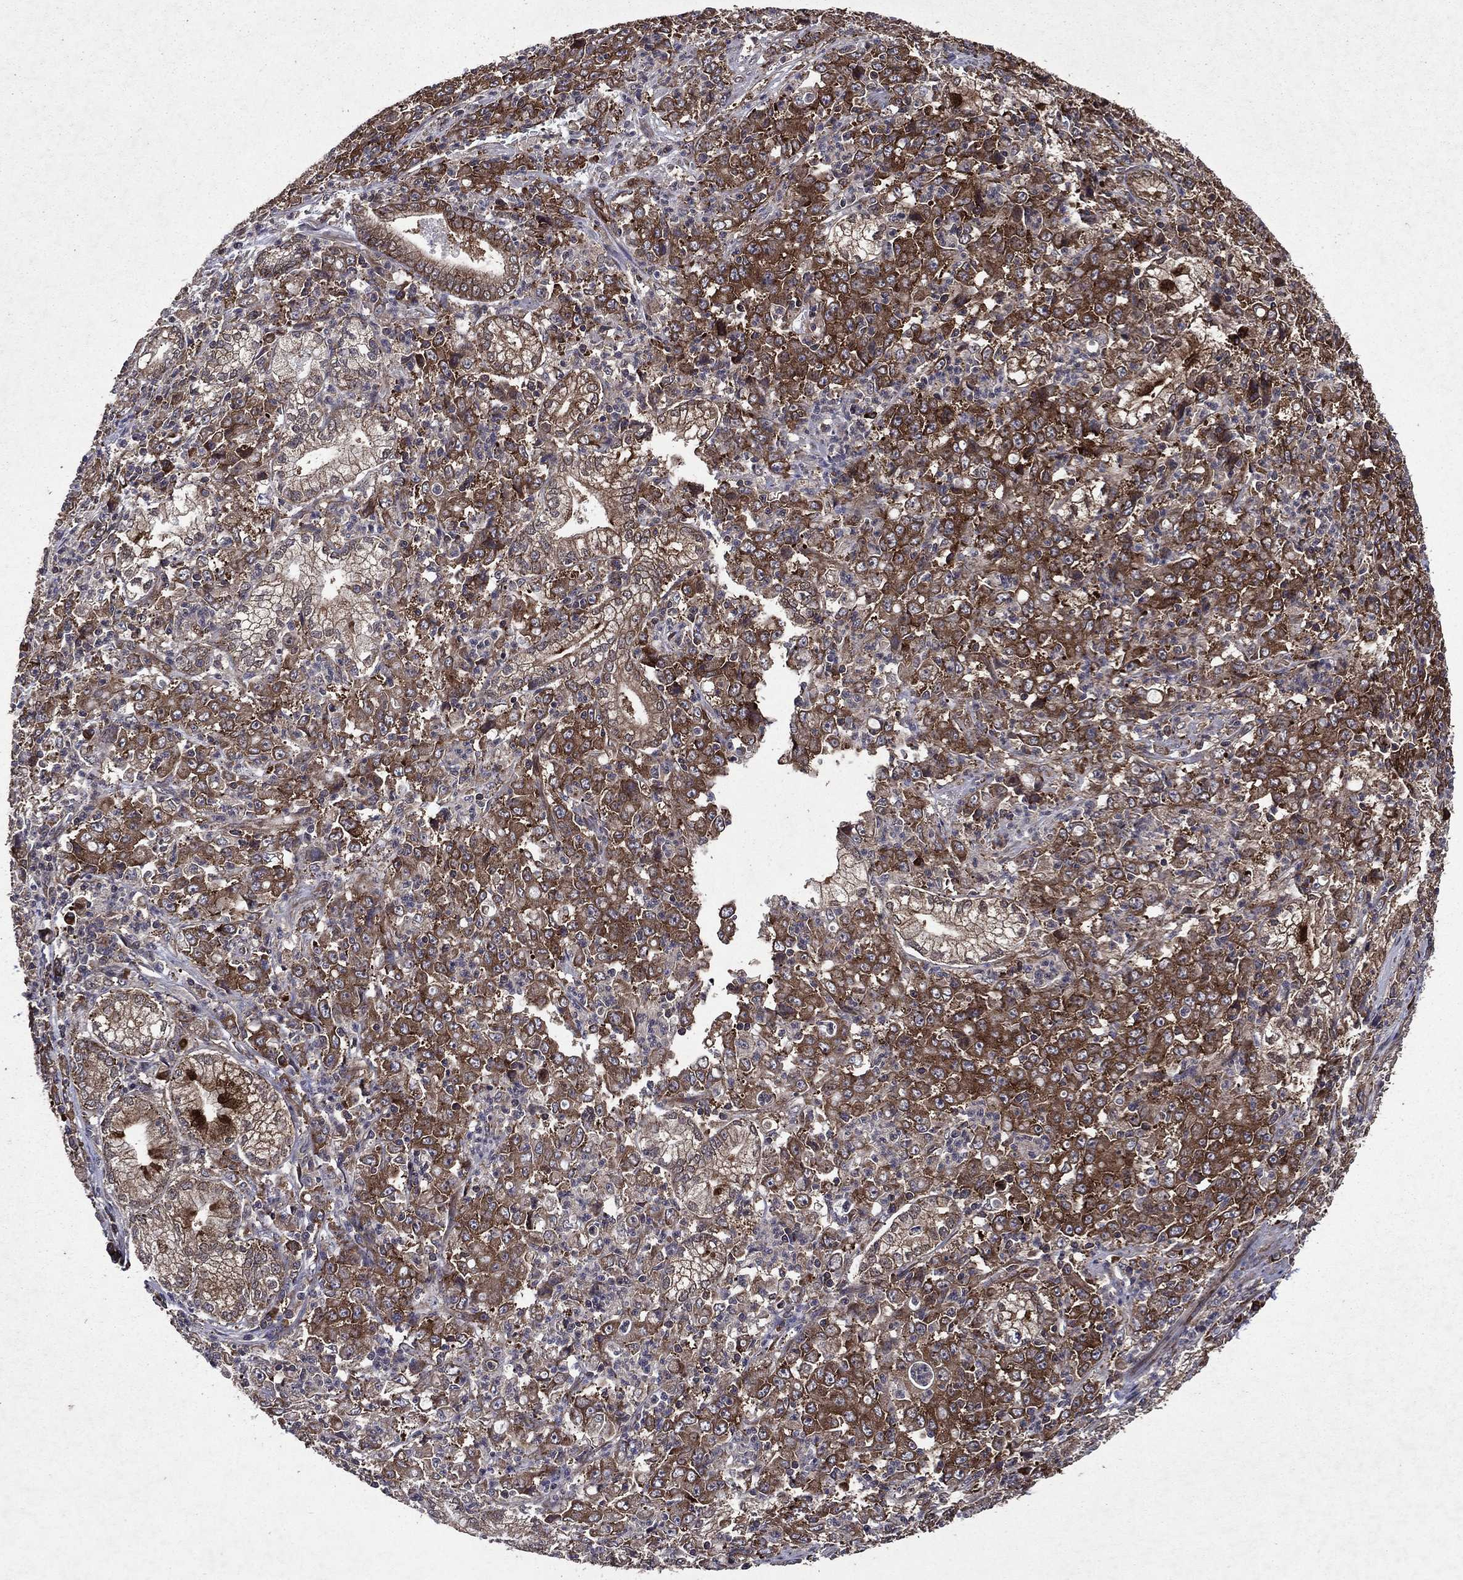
{"staining": {"intensity": "strong", "quantity": "25%-75%", "location": "cytoplasmic/membranous"}, "tissue": "stomach cancer", "cell_type": "Tumor cells", "image_type": "cancer", "snomed": [{"axis": "morphology", "description": "Adenocarcinoma, NOS"}, {"axis": "topography", "description": "Stomach, lower"}], "caption": "Stomach cancer (adenocarcinoma) tissue demonstrates strong cytoplasmic/membranous expression in approximately 25%-75% of tumor cells, visualized by immunohistochemistry.", "gene": "EIF2B4", "patient": {"sex": "female", "age": 71}}